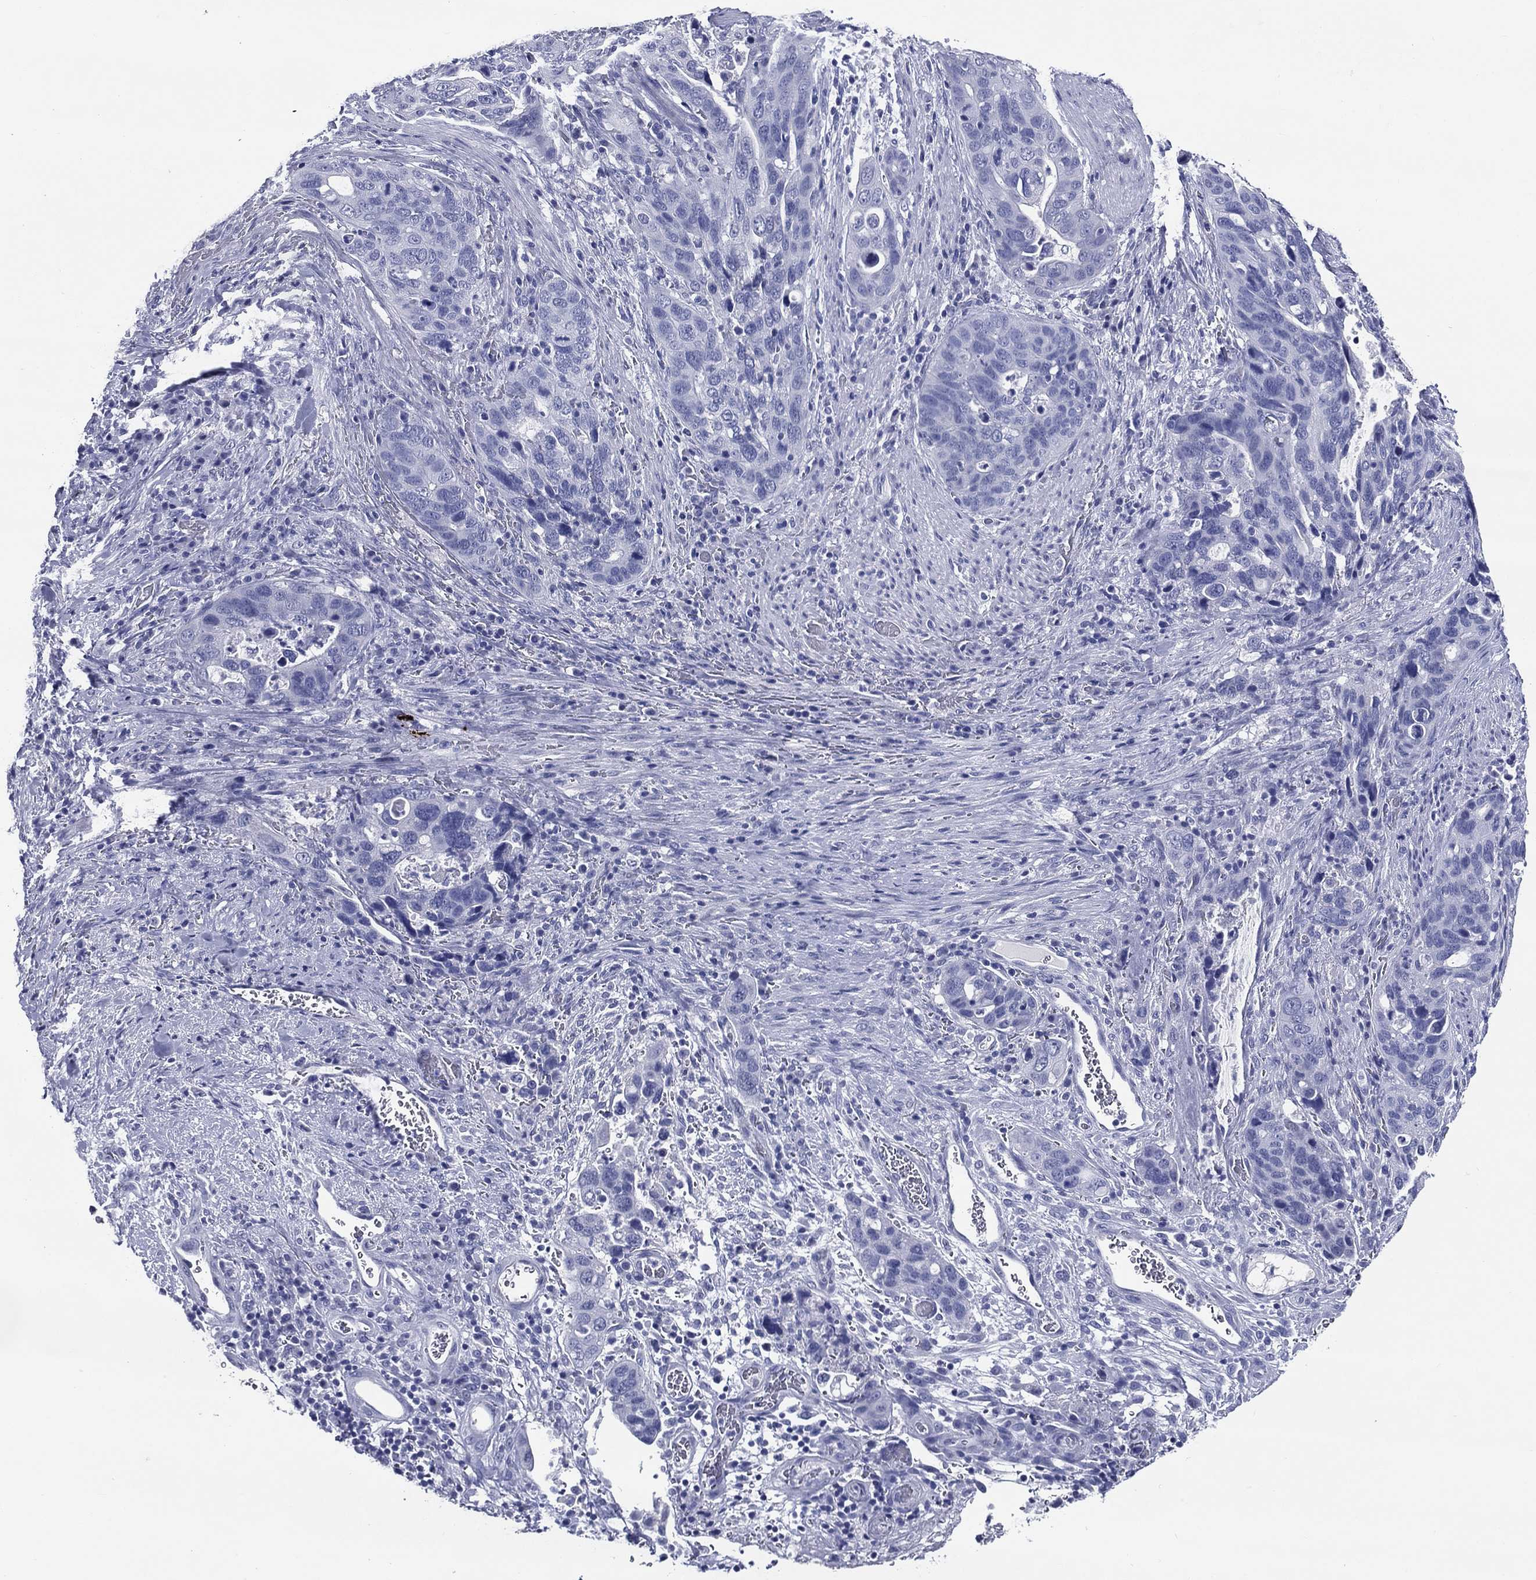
{"staining": {"intensity": "negative", "quantity": "none", "location": "none"}, "tissue": "stomach cancer", "cell_type": "Tumor cells", "image_type": "cancer", "snomed": [{"axis": "morphology", "description": "Adenocarcinoma, NOS"}, {"axis": "topography", "description": "Stomach"}], "caption": "DAB immunohistochemical staining of adenocarcinoma (stomach) exhibits no significant expression in tumor cells.", "gene": "ACE2", "patient": {"sex": "male", "age": 54}}